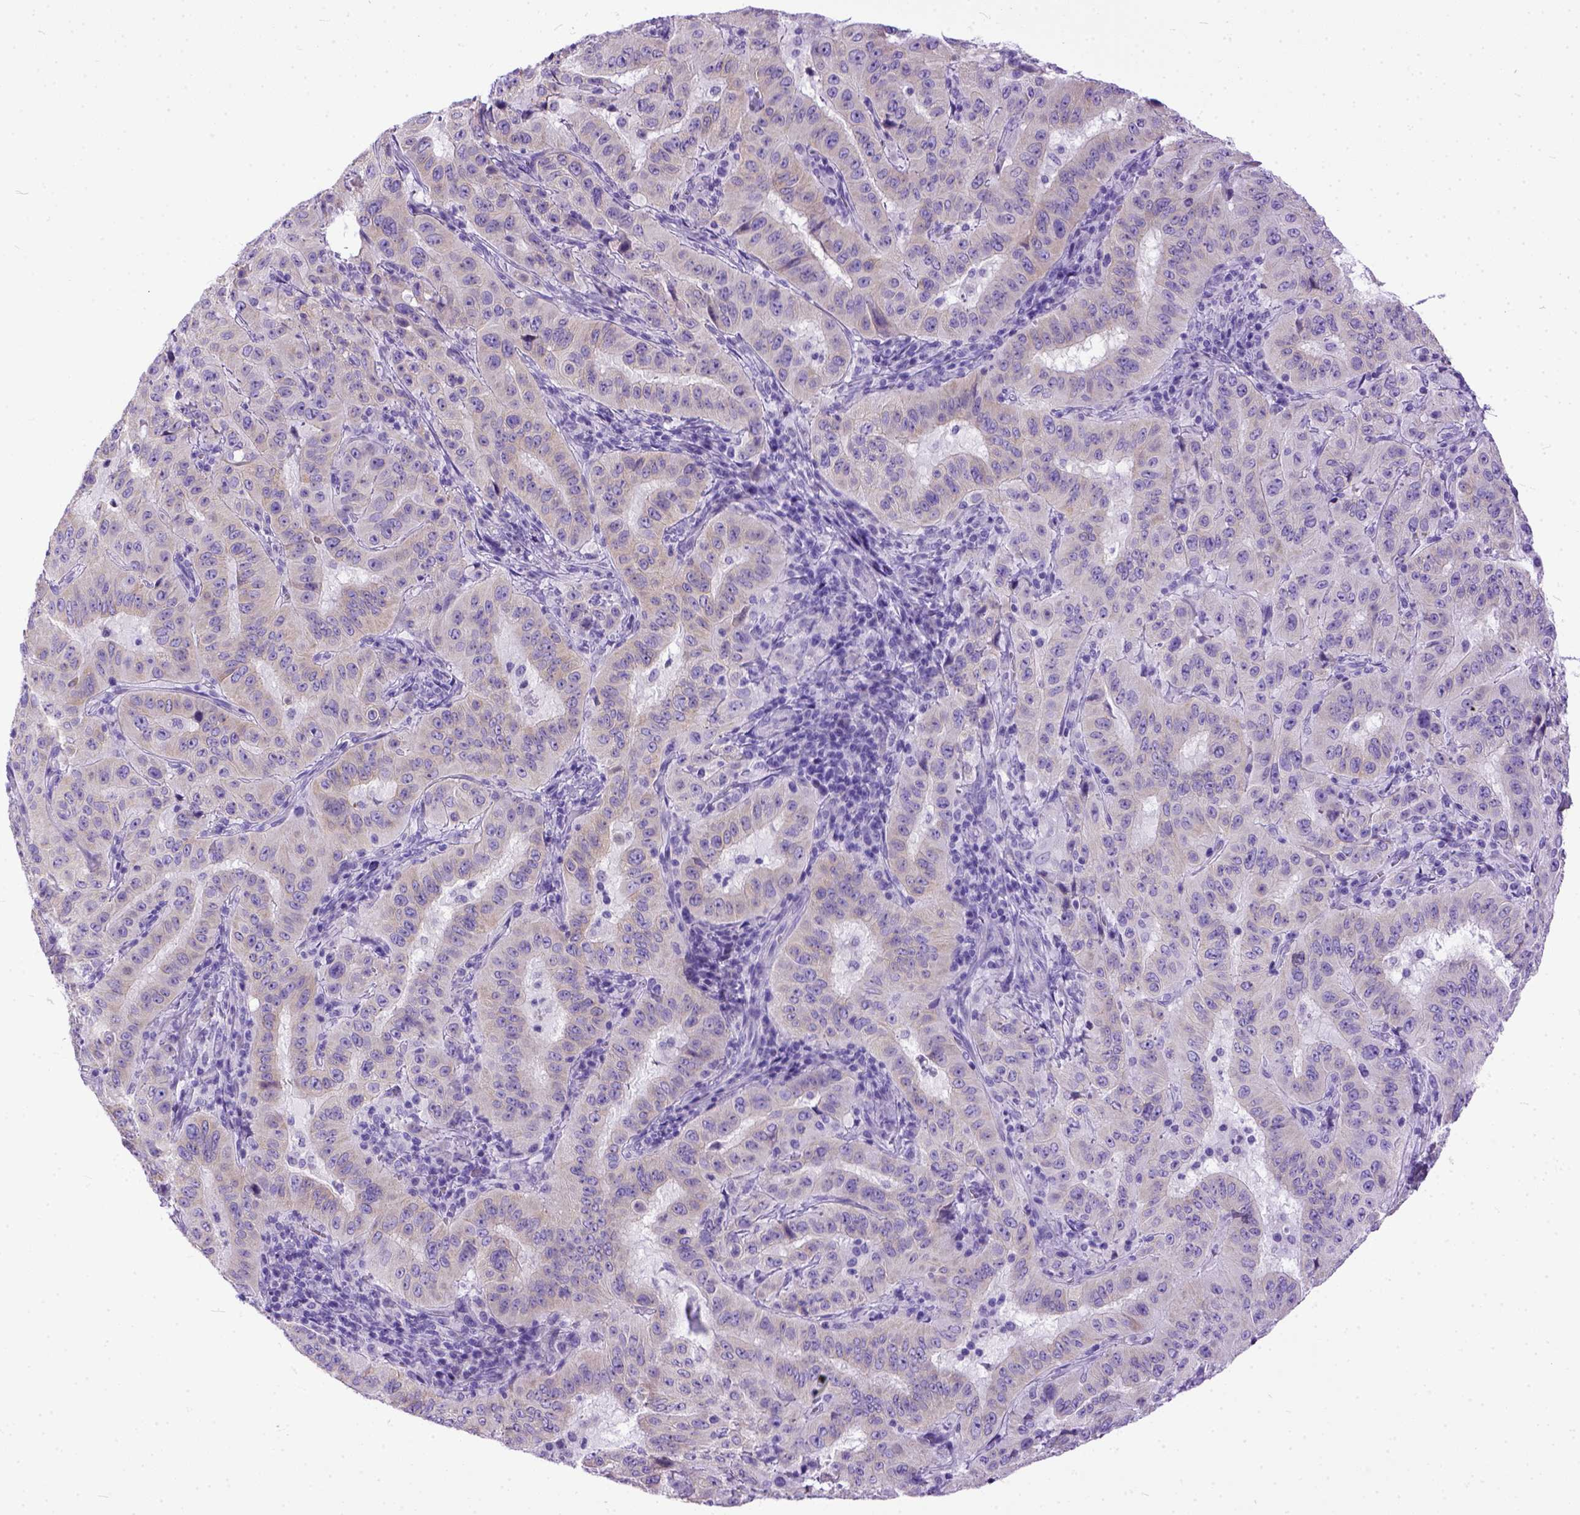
{"staining": {"intensity": "negative", "quantity": "none", "location": "none"}, "tissue": "pancreatic cancer", "cell_type": "Tumor cells", "image_type": "cancer", "snomed": [{"axis": "morphology", "description": "Adenocarcinoma, NOS"}, {"axis": "topography", "description": "Pancreas"}], "caption": "Tumor cells are negative for protein expression in human pancreatic cancer. The staining is performed using DAB brown chromogen with nuclei counter-stained in using hematoxylin.", "gene": "PPL", "patient": {"sex": "male", "age": 63}}